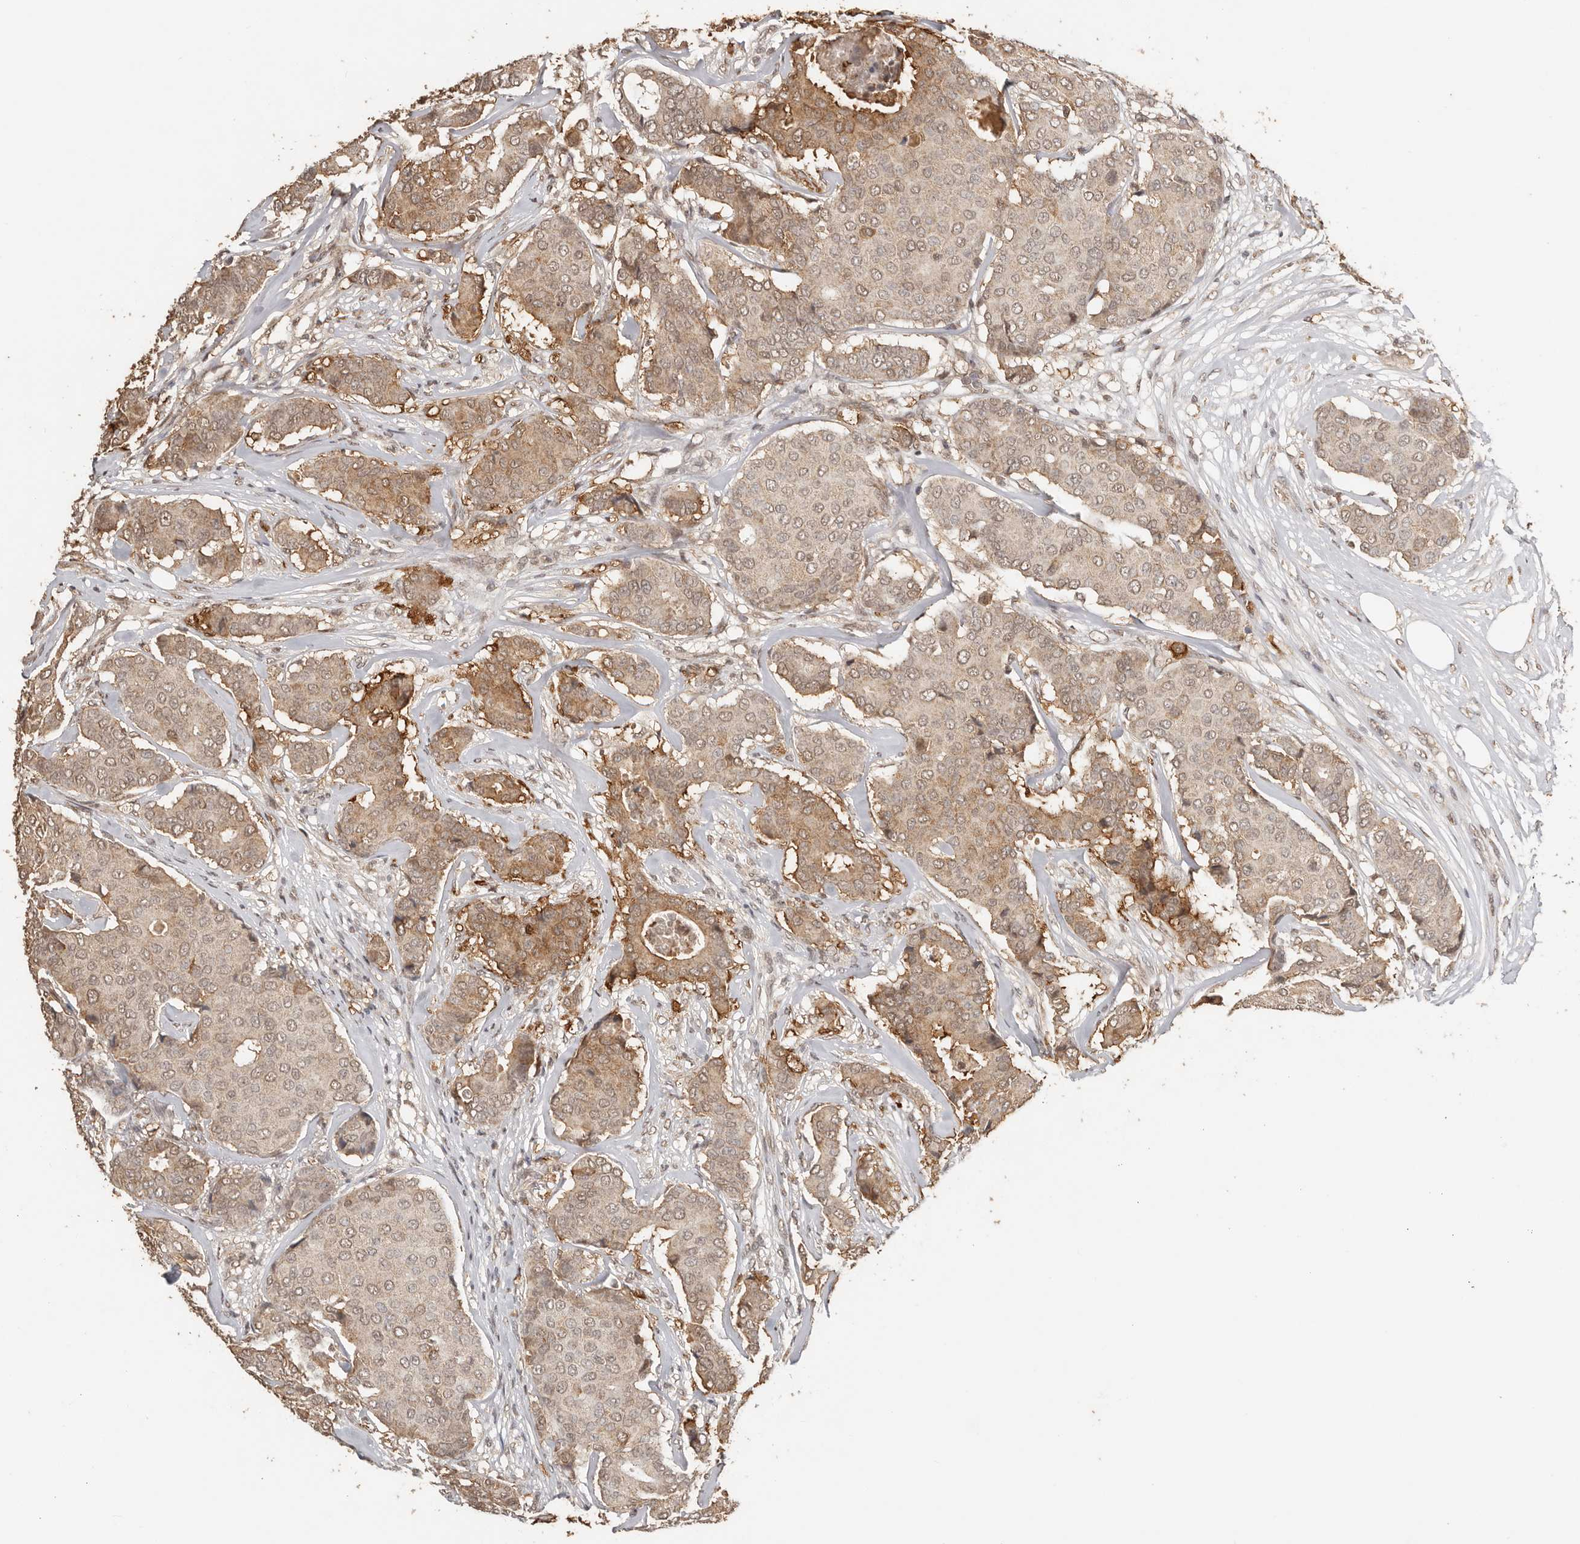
{"staining": {"intensity": "moderate", "quantity": ">75%", "location": "cytoplasmic/membranous,nuclear"}, "tissue": "breast cancer", "cell_type": "Tumor cells", "image_type": "cancer", "snomed": [{"axis": "morphology", "description": "Duct carcinoma"}, {"axis": "topography", "description": "Breast"}], "caption": "Immunohistochemical staining of invasive ductal carcinoma (breast) shows medium levels of moderate cytoplasmic/membranous and nuclear expression in approximately >75% of tumor cells. (Brightfield microscopy of DAB IHC at high magnification).", "gene": "SEC14L1", "patient": {"sex": "female", "age": 75}}